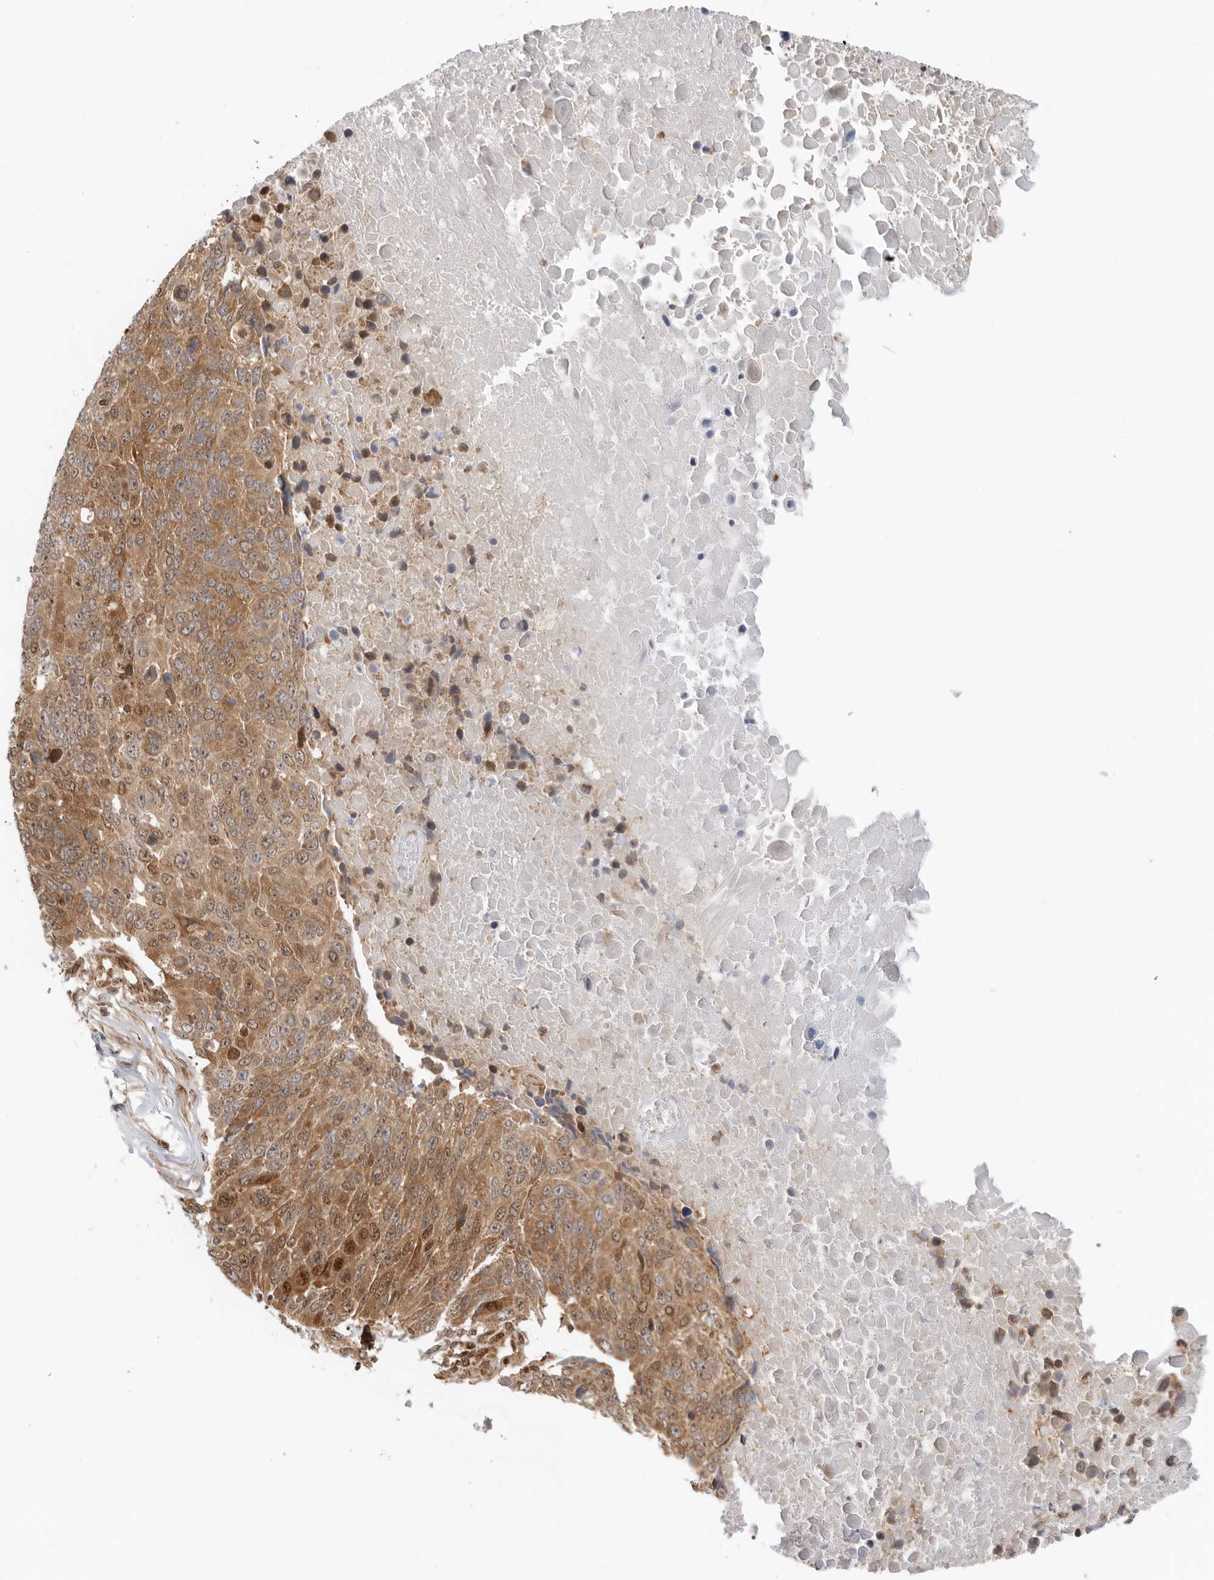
{"staining": {"intensity": "moderate", "quantity": ">75%", "location": "cytoplasmic/membranous"}, "tissue": "lung cancer", "cell_type": "Tumor cells", "image_type": "cancer", "snomed": [{"axis": "morphology", "description": "Squamous cell carcinoma, NOS"}, {"axis": "topography", "description": "Lung"}], "caption": "Tumor cells exhibit medium levels of moderate cytoplasmic/membranous staining in approximately >75% of cells in human lung cancer (squamous cell carcinoma).", "gene": "DCAF8", "patient": {"sex": "male", "age": 66}}